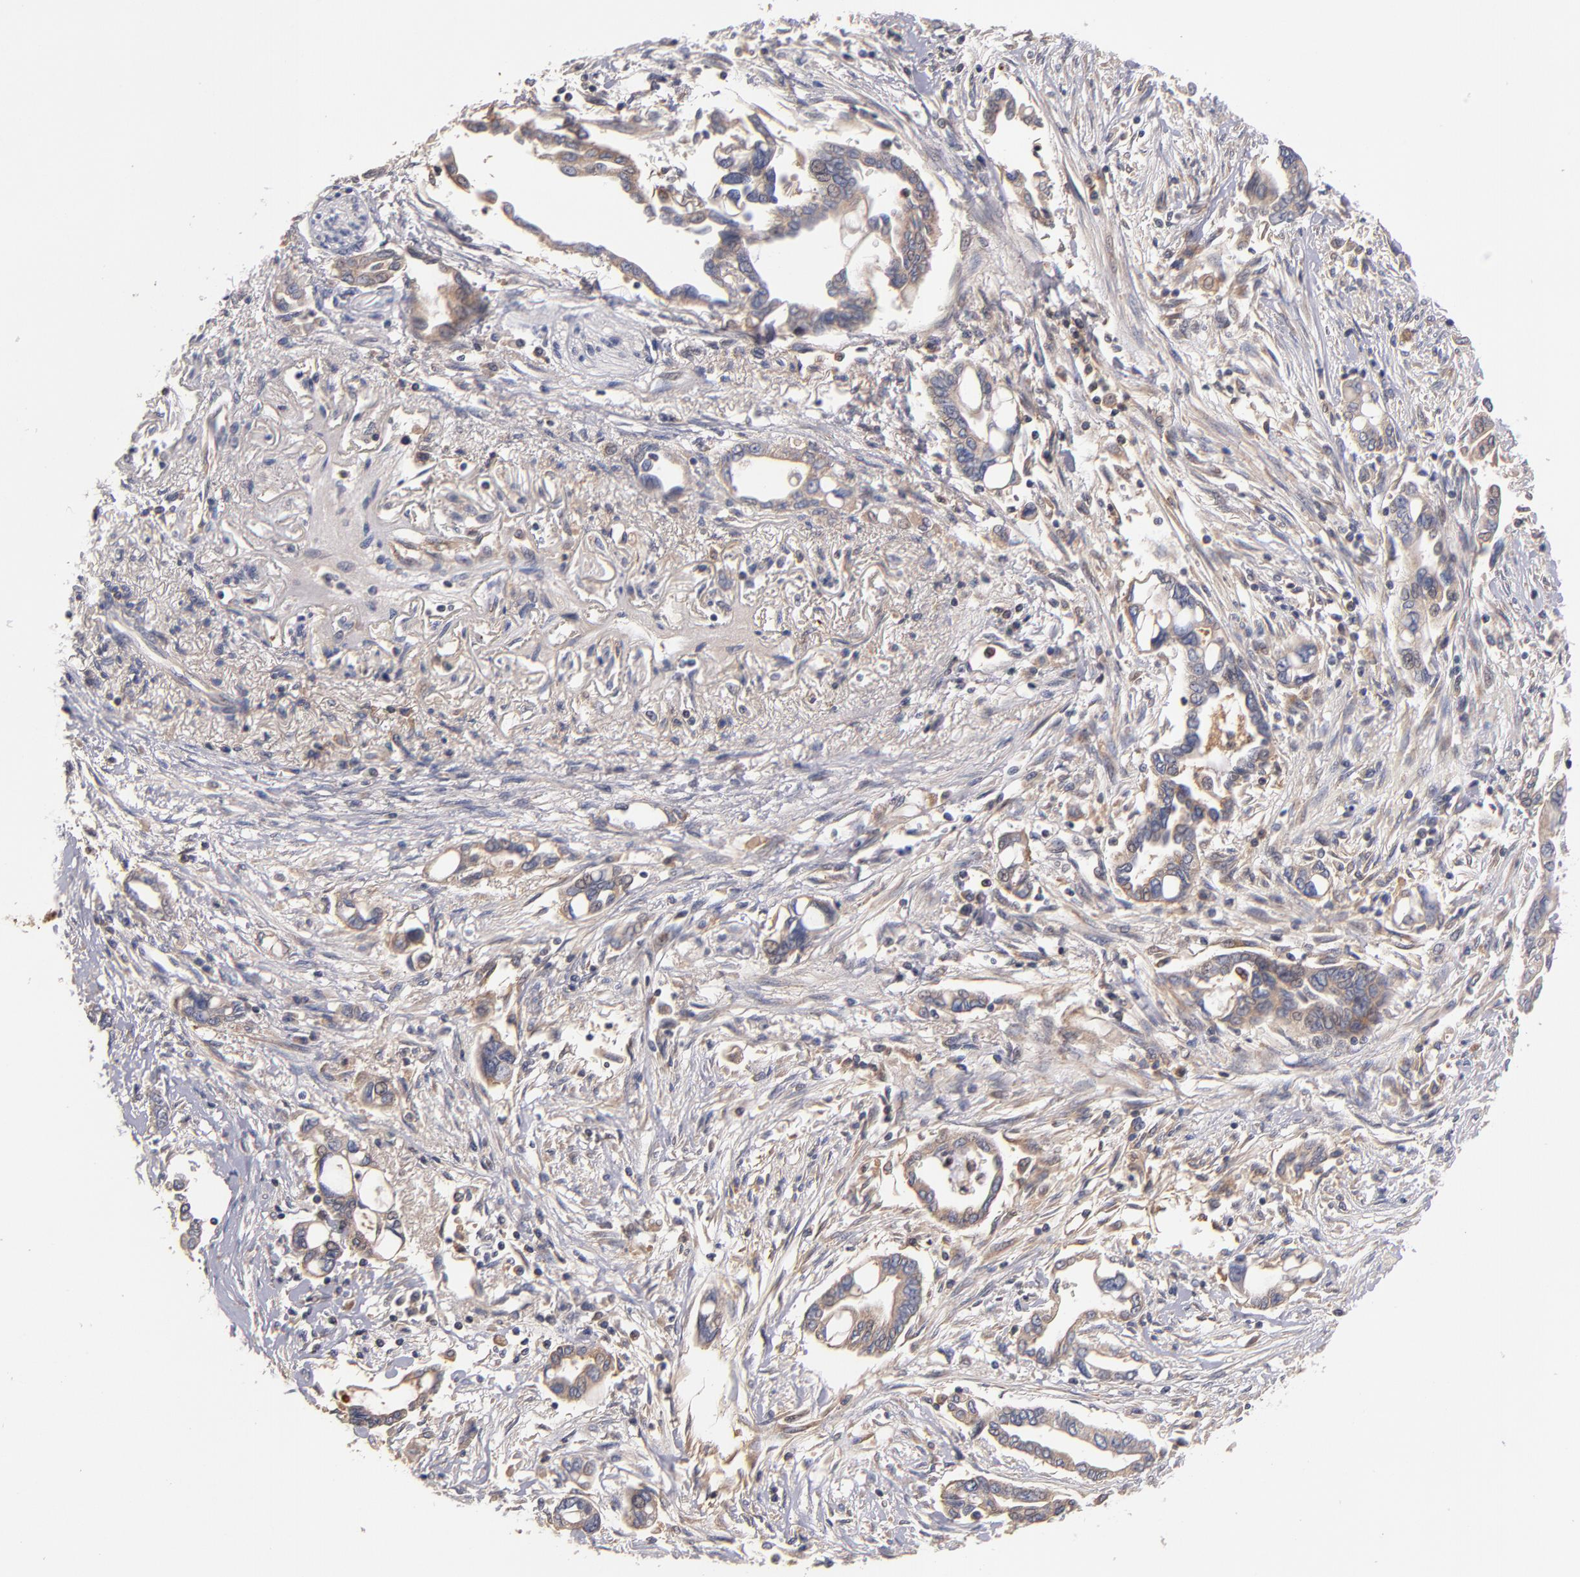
{"staining": {"intensity": "weak", "quantity": ">75%", "location": "cytoplasmic/membranous"}, "tissue": "pancreatic cancer", "cell_type": "Tumor cells", "image_type": "cancer", "snomed": [{"axis": "morphology", "description": "Adenocarcinoma, NOS"}, {"axis": "topography", "description": "Pancreas"}], "caption": "Pancreatic adenocarcinoma tissue exhibits weak cytoplasmic/membranous staining in about >75% of tumor cells, visualized by immunohistochemistry.", "gene": "DACT1", "patient": {"sex": "female", "age": 57}}